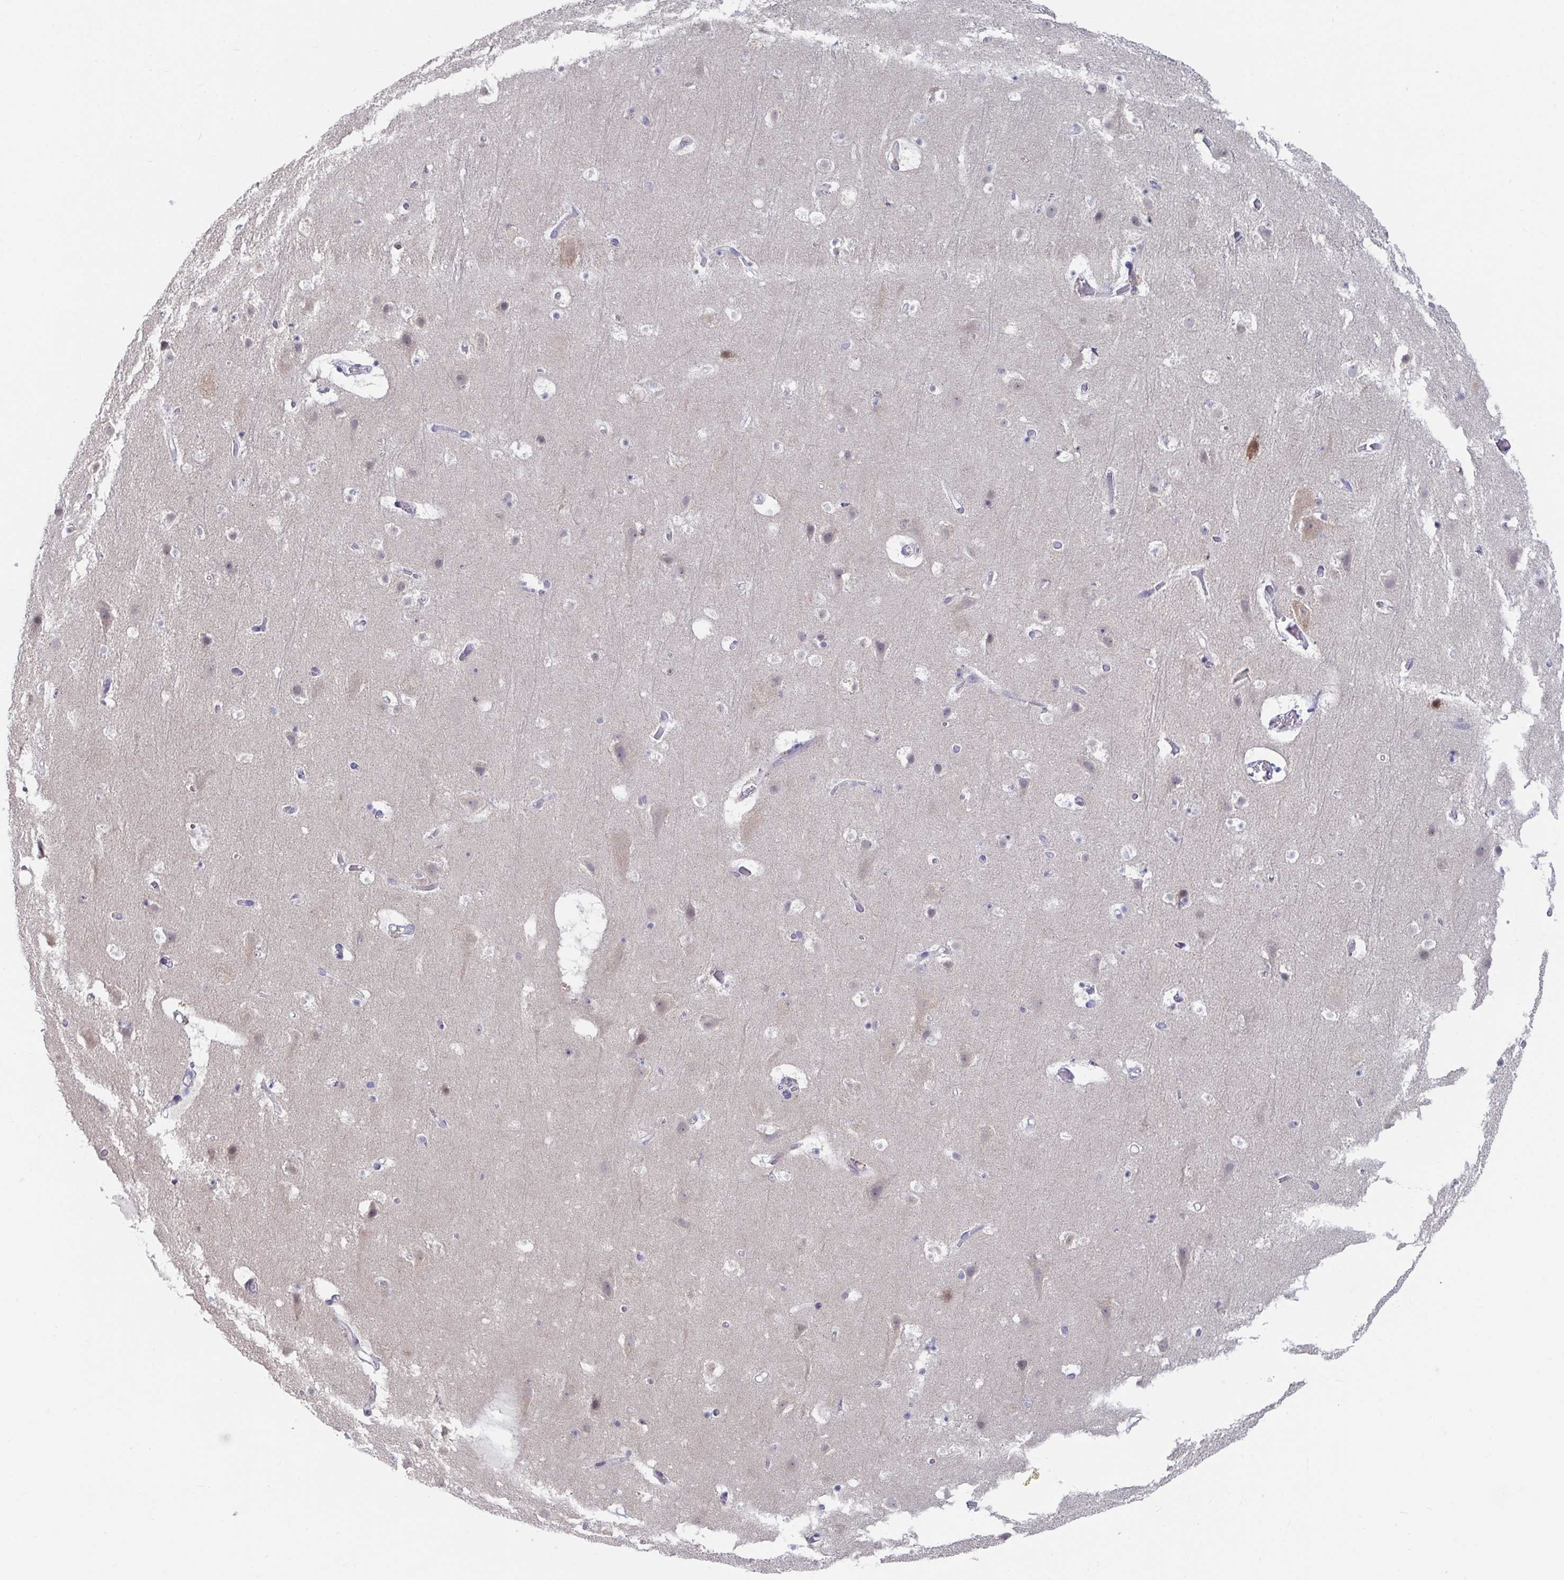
{"staining": {"intensity": "negative", "quantity": "none", "location": "none"}, "tissue": "cerebral cortex", "cell_type": "Endothelial cells", "image_type": "normal", "snomed": [{"axis": "morphology", "description": "Normal tissue, NOS"}, {"axis": "topography", "description": "Cerebral cortex"}], "caption": "Immunohistochemical staining of benign cerebral cortex displays no significant expression in endothelial cells.", "gene": "FAM156A", "patient": {"sex": "female", "age": 42}}